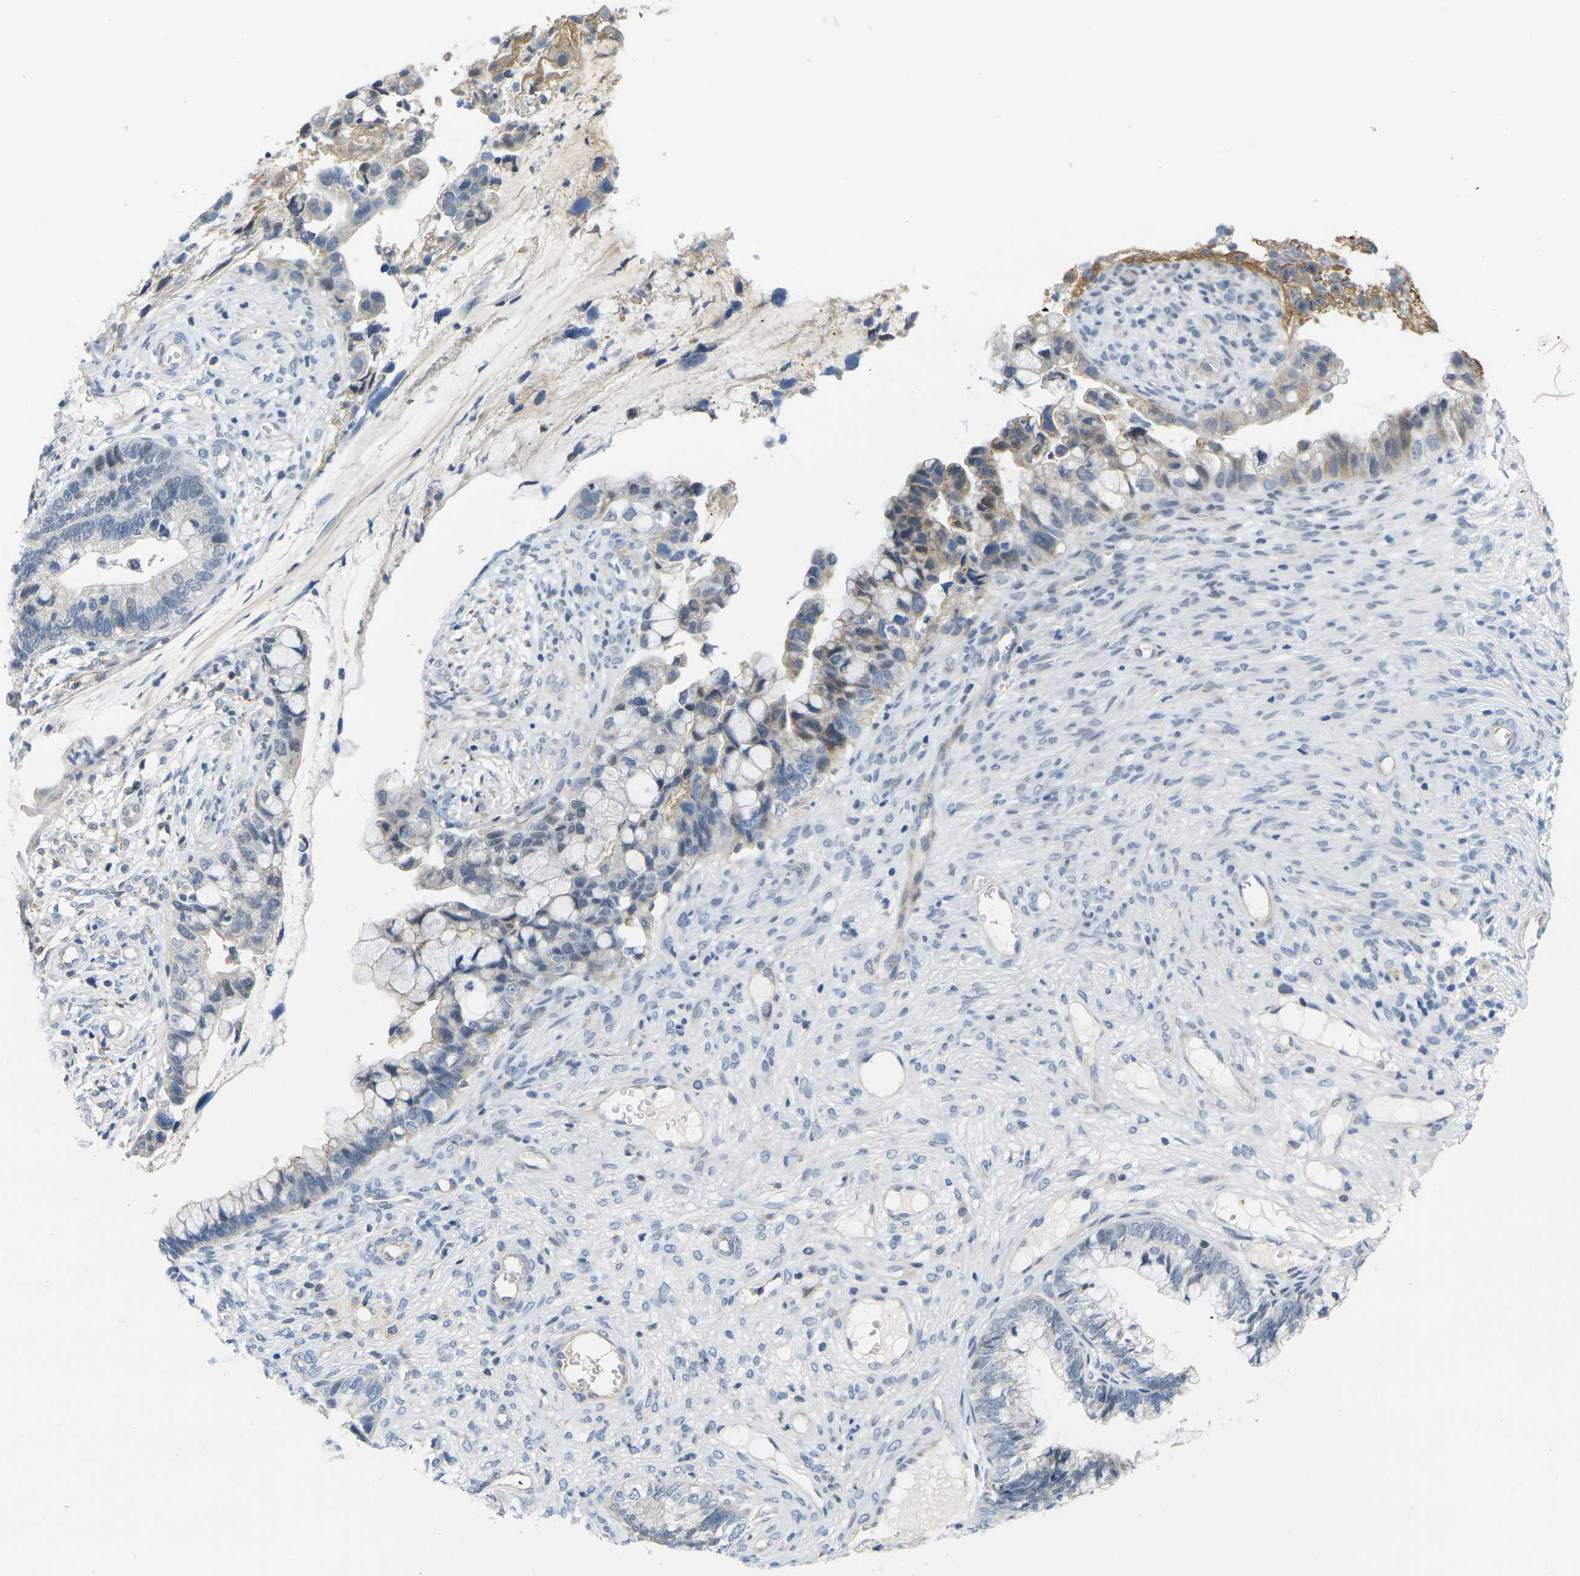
{"staining": {"intensity": "moderate", "quantity": "<25%", "location": "cytoplasmic/membranous"}, "tissue": "cervical cancer", "cell_type": "Tumor cells", "image_type": "cancer", "snomed": [{"axis": "morphology", "description": "Adenocarcinoma, NOS"}, {"axis": "topography", "description": "Cervix"}], "caption": "This is a photomicrograph of immunohistochemistry staining of adenocarcinoma (cervical), which shows moderate staining in the cytoplasmic/membranous of tumor cells.", "gene": "OTOF", "patient": {"sex": "female", "age": 44}}